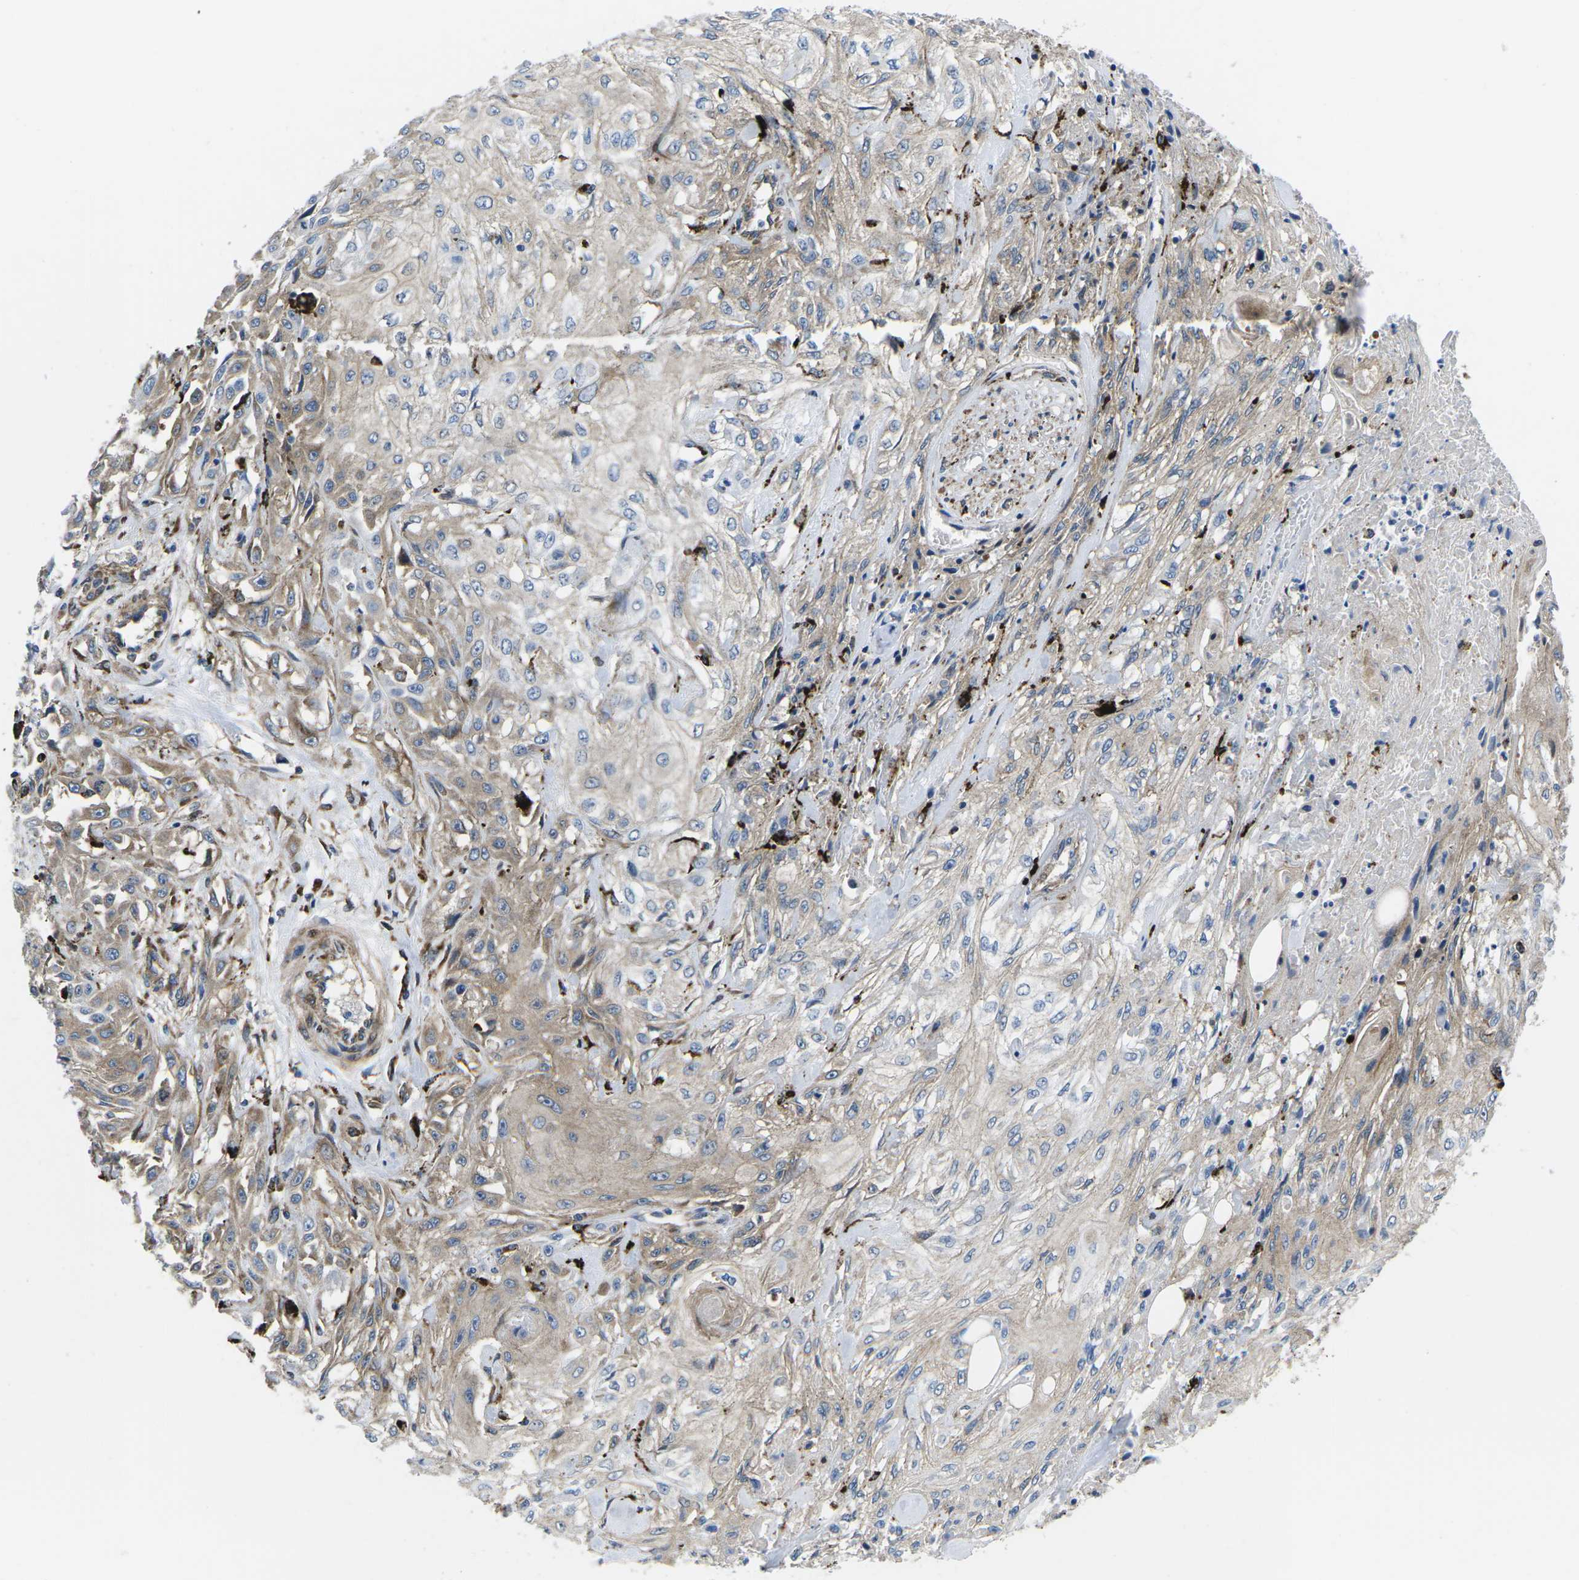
{"staining": {"intensity": "moderate", "quantity": ">75%", "location": "cytoplasmic/membranous"}, "tissue": "skin cancer", "cell_type": "Tumor cells", "image_type": "cancer", "snomed": [{"axis": "morphology", "description": "Squamous cell carcinoma, NOS"}, {"axis": "morphology", "description": "Squamous cell carcinoma, metastatic, NOS"}, {"axis": "topography", "description": "Skin"}, {"axis": "topography", "description": "Lymph node"}], "caption": "Tumor cells exhibit medium levels of moderate cytoplasmic/membranous staining in approximately >75% of cells in human skin cancer. (Brightfield microscopy of DAB IHC at high magnification).", "gene": "DLG1", "patient": {"sex": "male", "age": 75}}